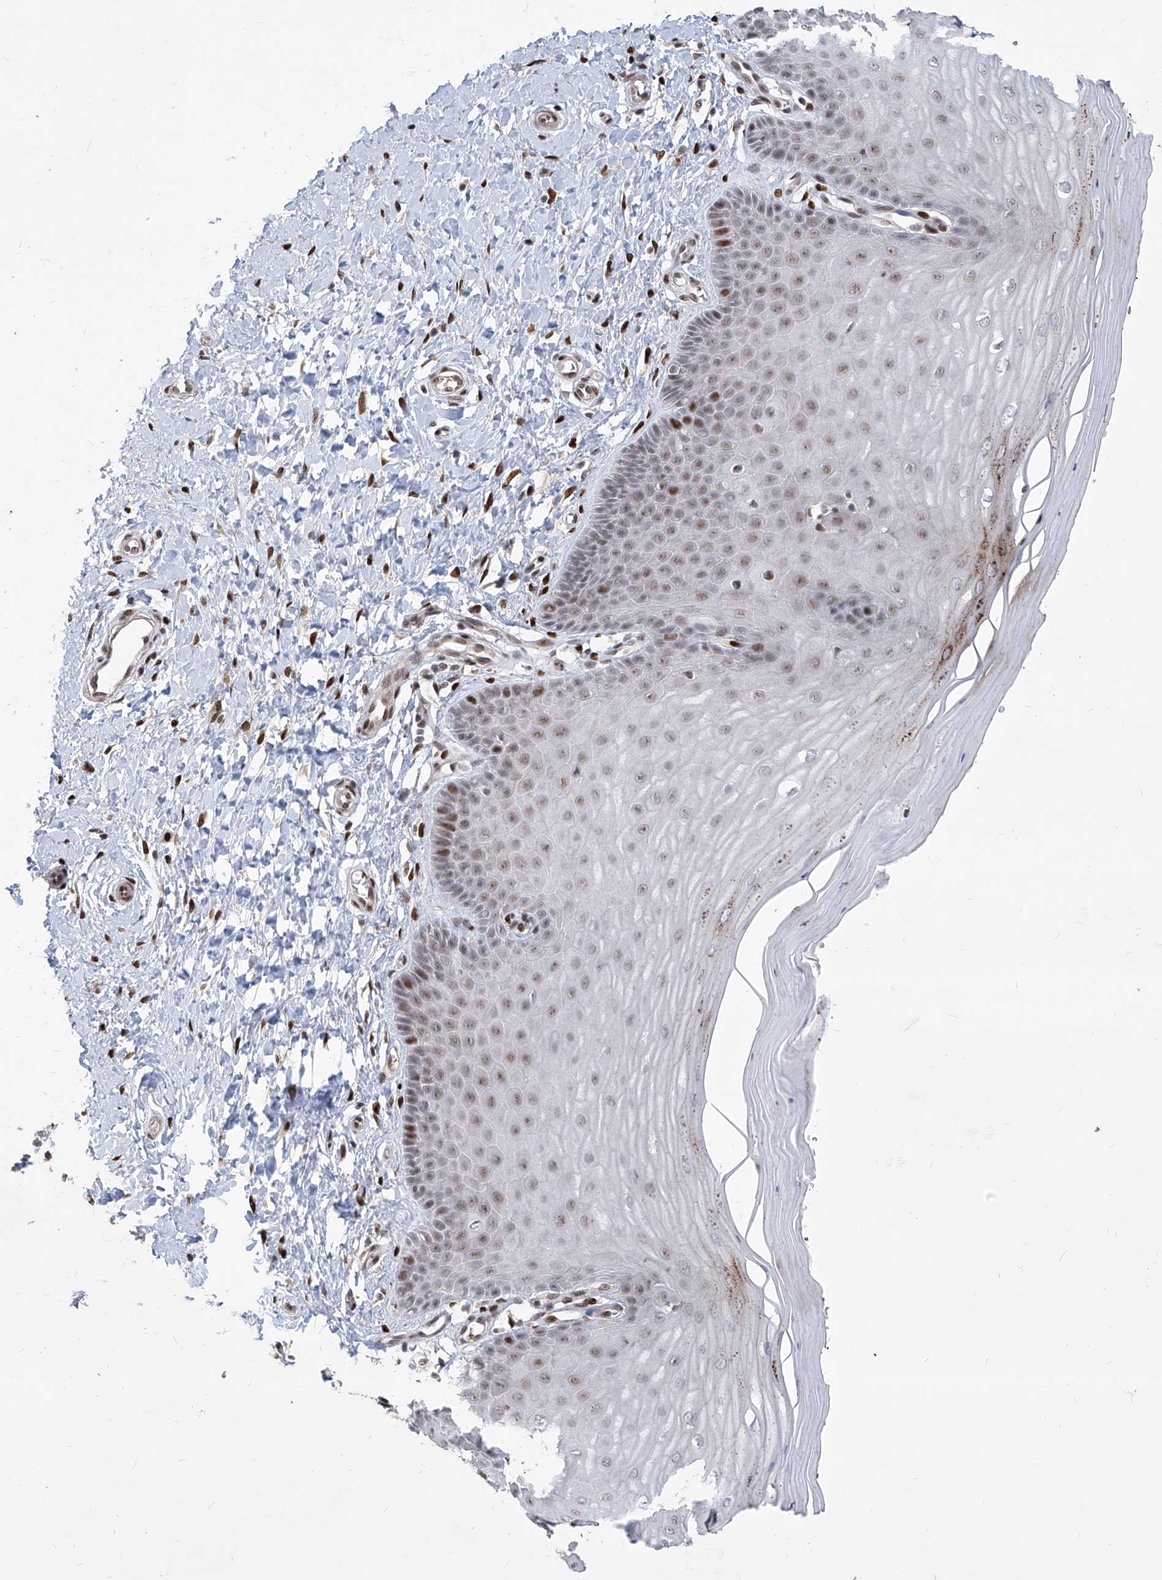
{"staining": {"intensity": "moderate", "quantity": ">75%", "location": "nuclear"}, "tissue": "cervix", "cell_type": "Glandular cells", "image_type": "normal", "snomed": [{"axis": "morphology", "description": "Normal tissue, NOS"}, {"axis": "topography", "description": "Cervix"}], "caption": "Benign cervix was stained to show a protein in brown. There is medium levels of moderate nuclear positivity in approximately >75% of glandular cells. (DAB (3,3'-diaminobenzidine) IHC with brightfield microscopy, high magnification).", "gene": "IRF2", "patient": {"sex": "female", "age": 55}}